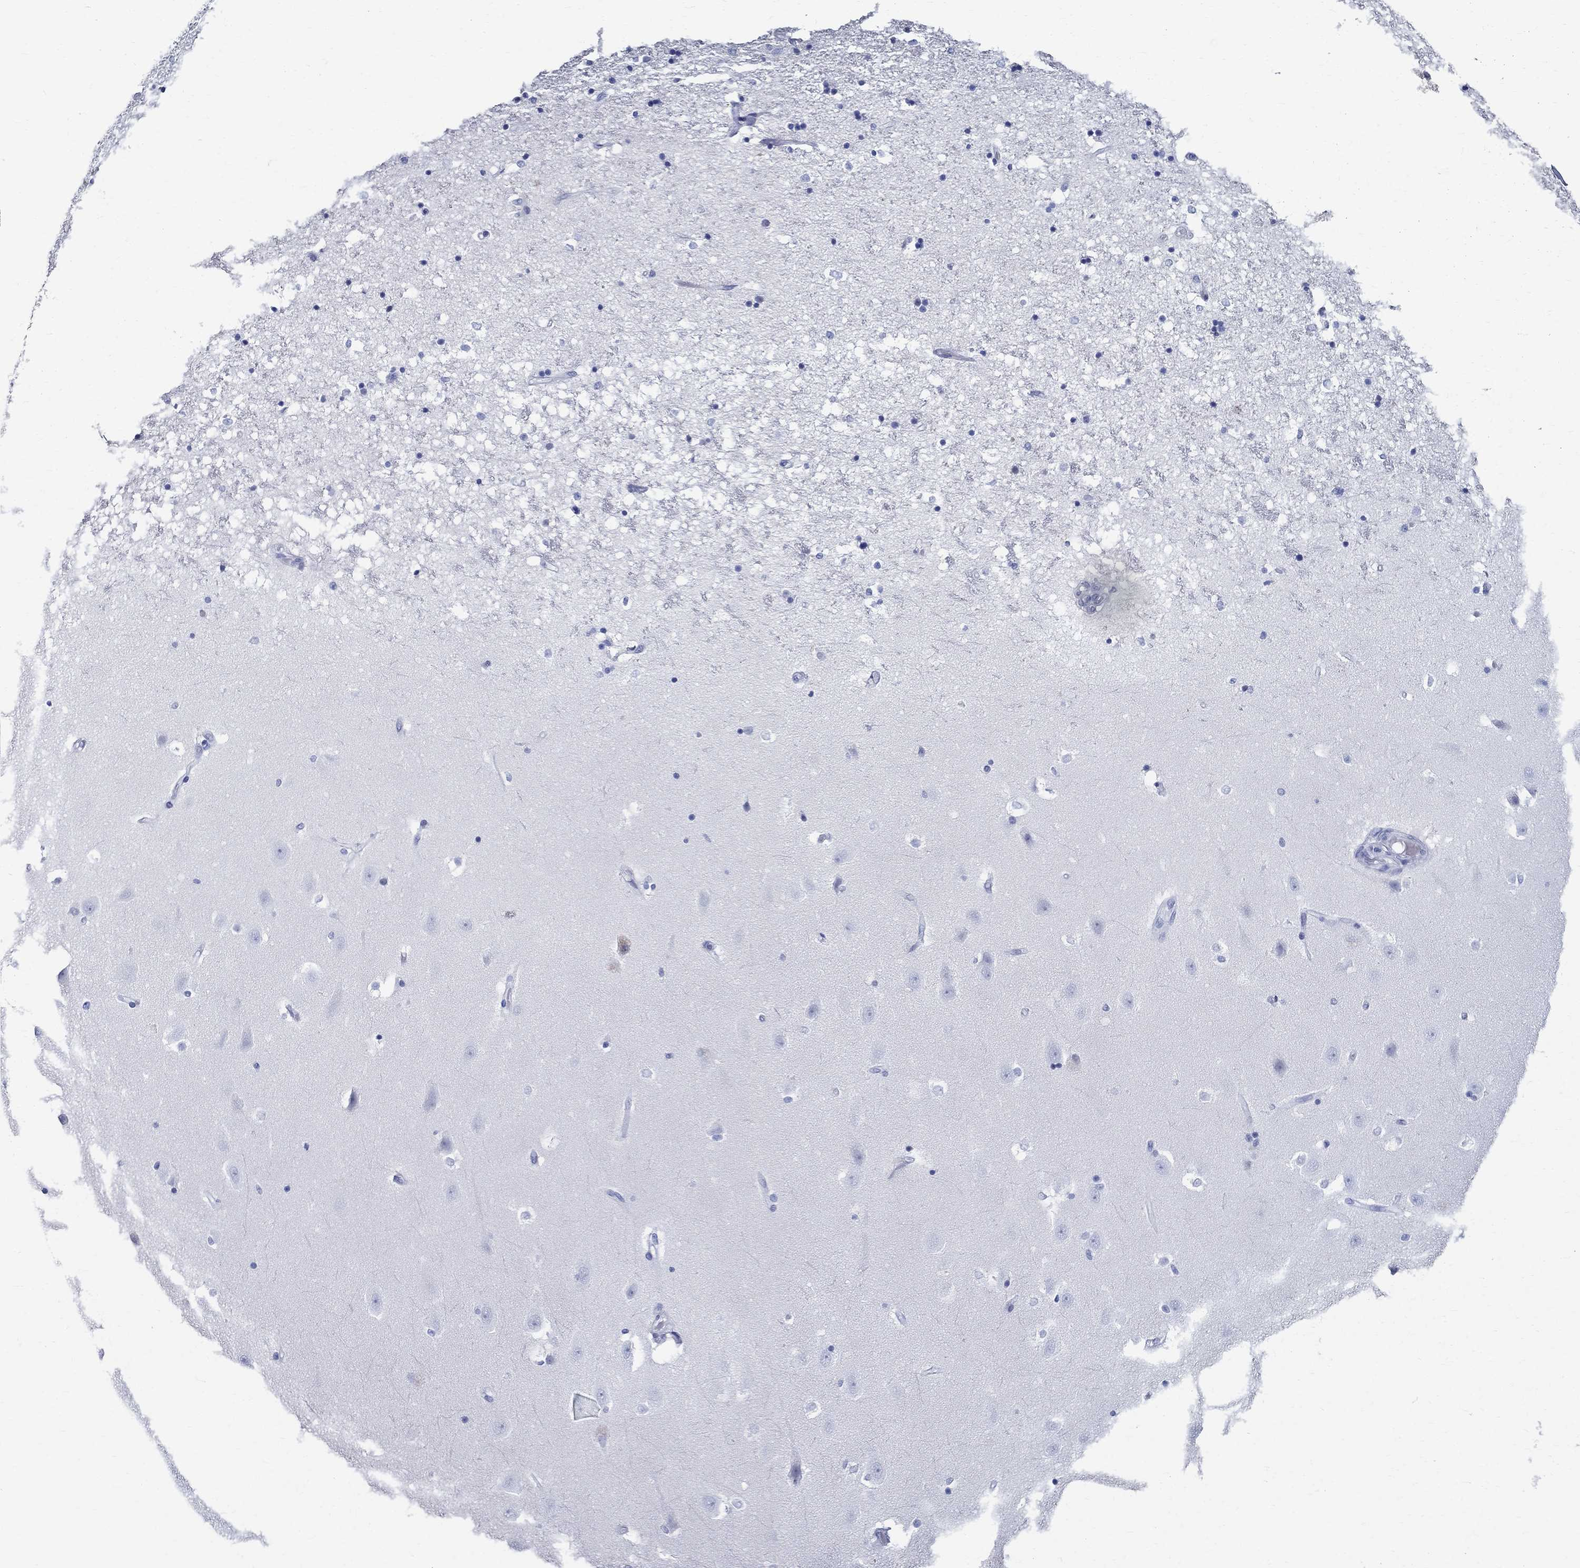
{"staining": {"intensity": "negative", "quantity": "none", "location": "none"}, "tissue": "hippocampus", "cell_type": "Glial cells", "image_type": "normal", "snomed": [{"axis": "morphology", "description": "Normal tissue, NOS"}, {"axis": "topography", "description": "Hippocampus"}], "caption": "This is an immunohistochemistry photomicrograph of normal human hippocampus. There is no staining in glial cells.", "gene": "BSPRY", "patient": {"sex": "male", "age": 49}}